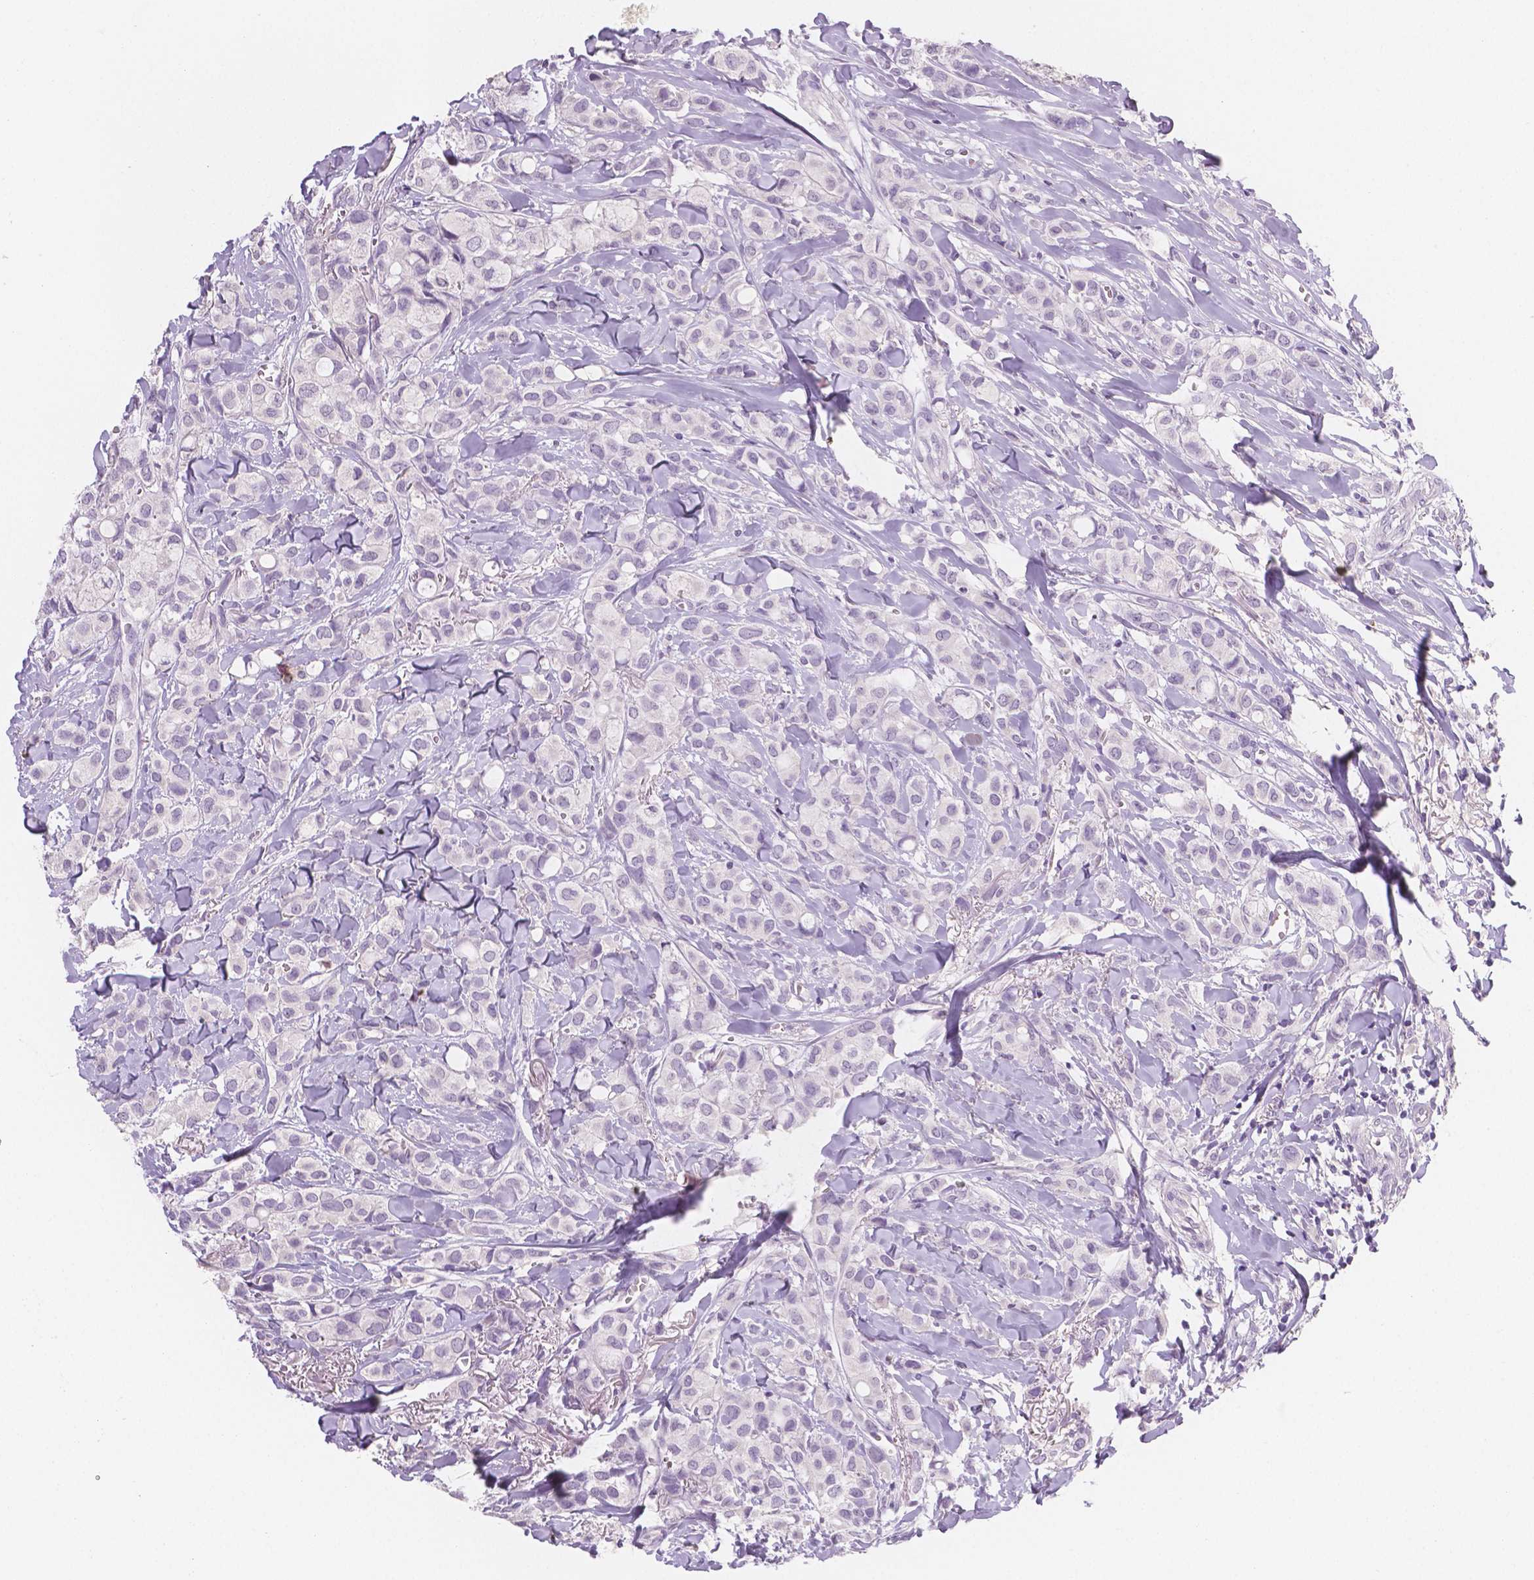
{"staining": {"intensity": "negative", "quantity": "none", "location": "none"}, "tissue": "breast cancer", "cell_type": "Tumor cells", "image_type": "cancer", "snomed": [{"axis": "morphology", "description": "Duct carcinoma"}, {"axis": "topography", "description": "Breast"}], "caption": "An immunohistochemistry (IHC) histopathology image of breast cancer is shown. There is no staining in tumor cells of breast cancer.", "gene": "TSPAN7", "patient": {"sex": "female", "age": 85}}